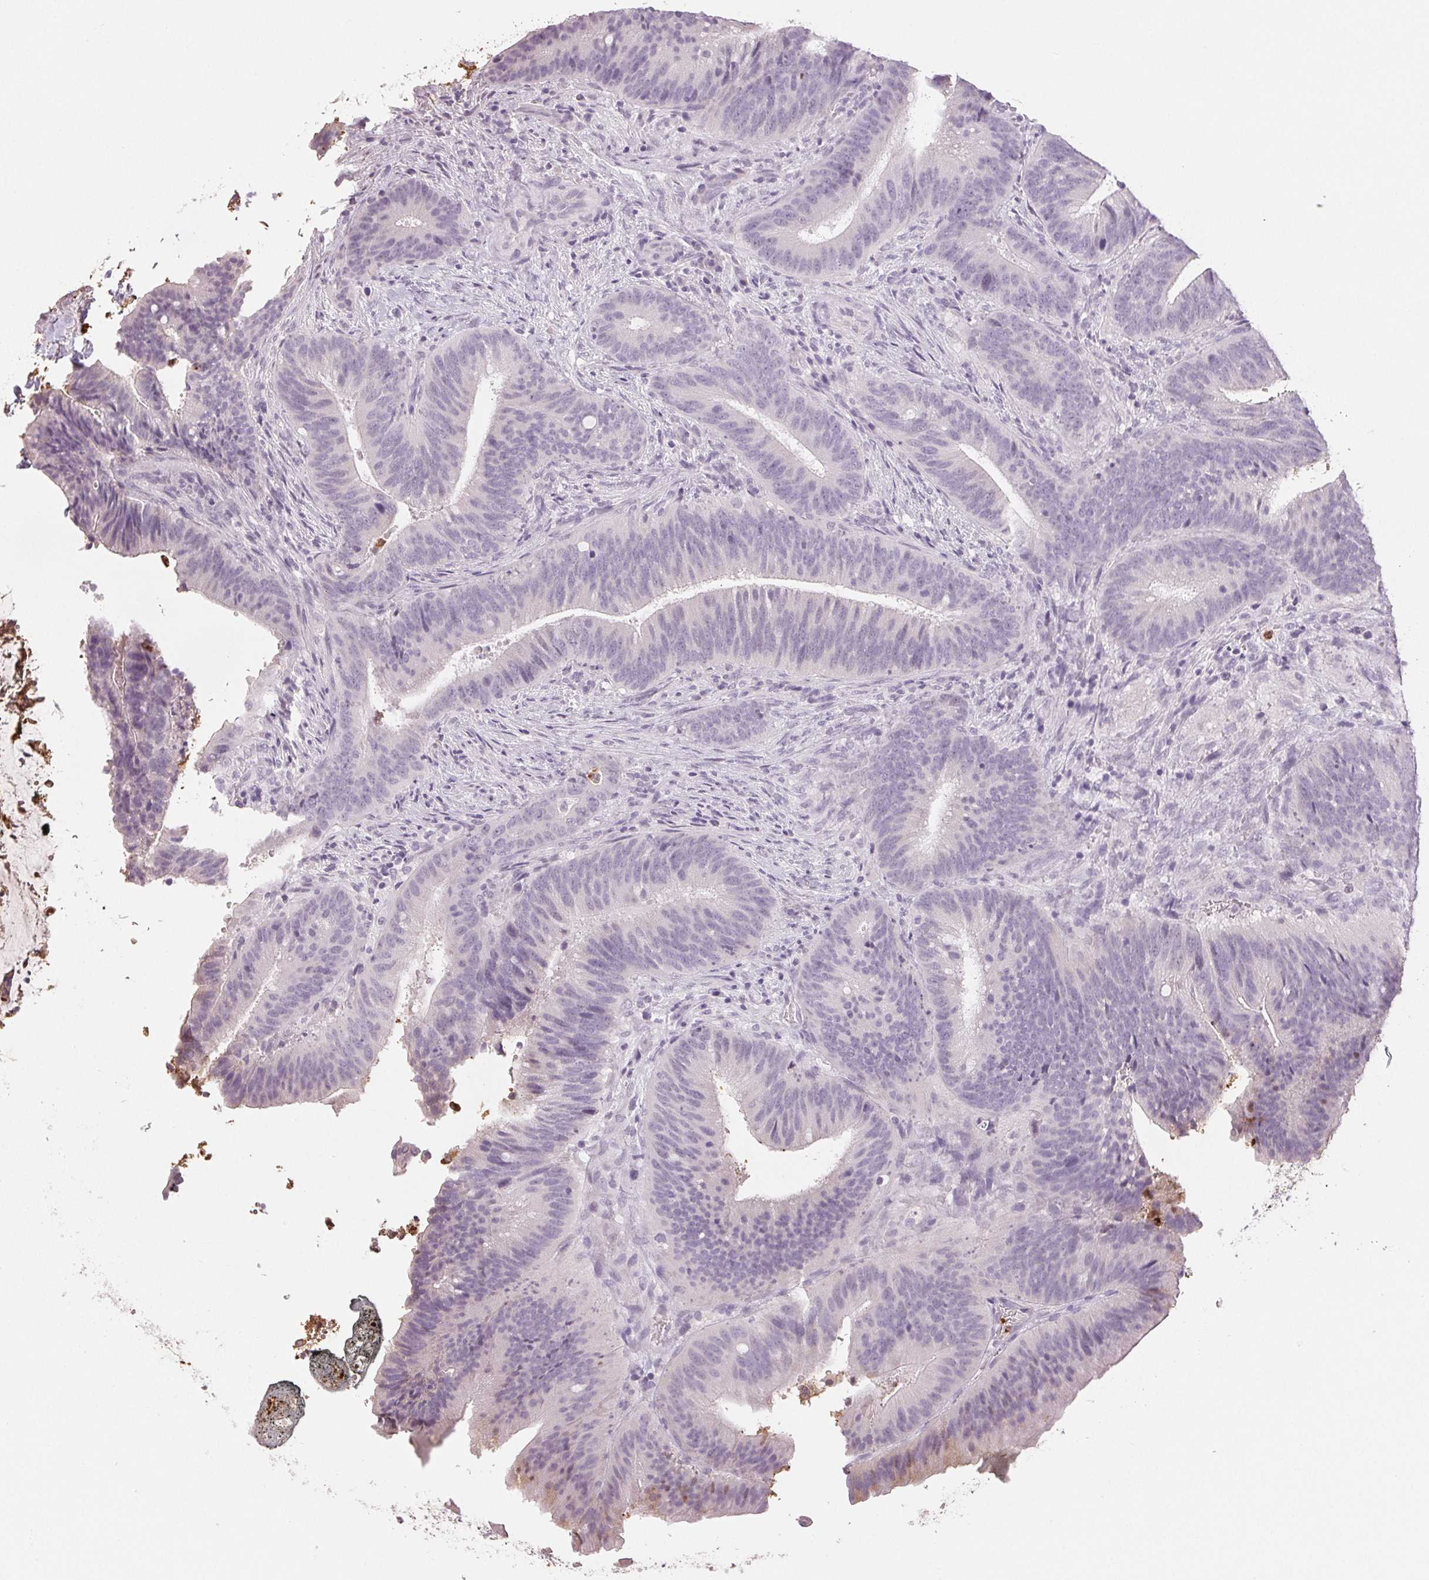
{"staining": {"intensity": "negative", "quantity": "none", "location": "none"}, "tissue": "colorectal cancer", "cell_type": "Tumor cells", "image_type": "cancer", "snomed": [{"axis": "morphology", "description": "Adenocarcinoma, NOS"}, {"axis": "topography", "description": "Colon"}], "caption": "The immunohistochemistry (IHC) micrograph has no significant staining in tumor cells of colorectal adenocarcinoma tissue.", "gene": "LTF", "patient": {"sex": "female", "age": 43}}